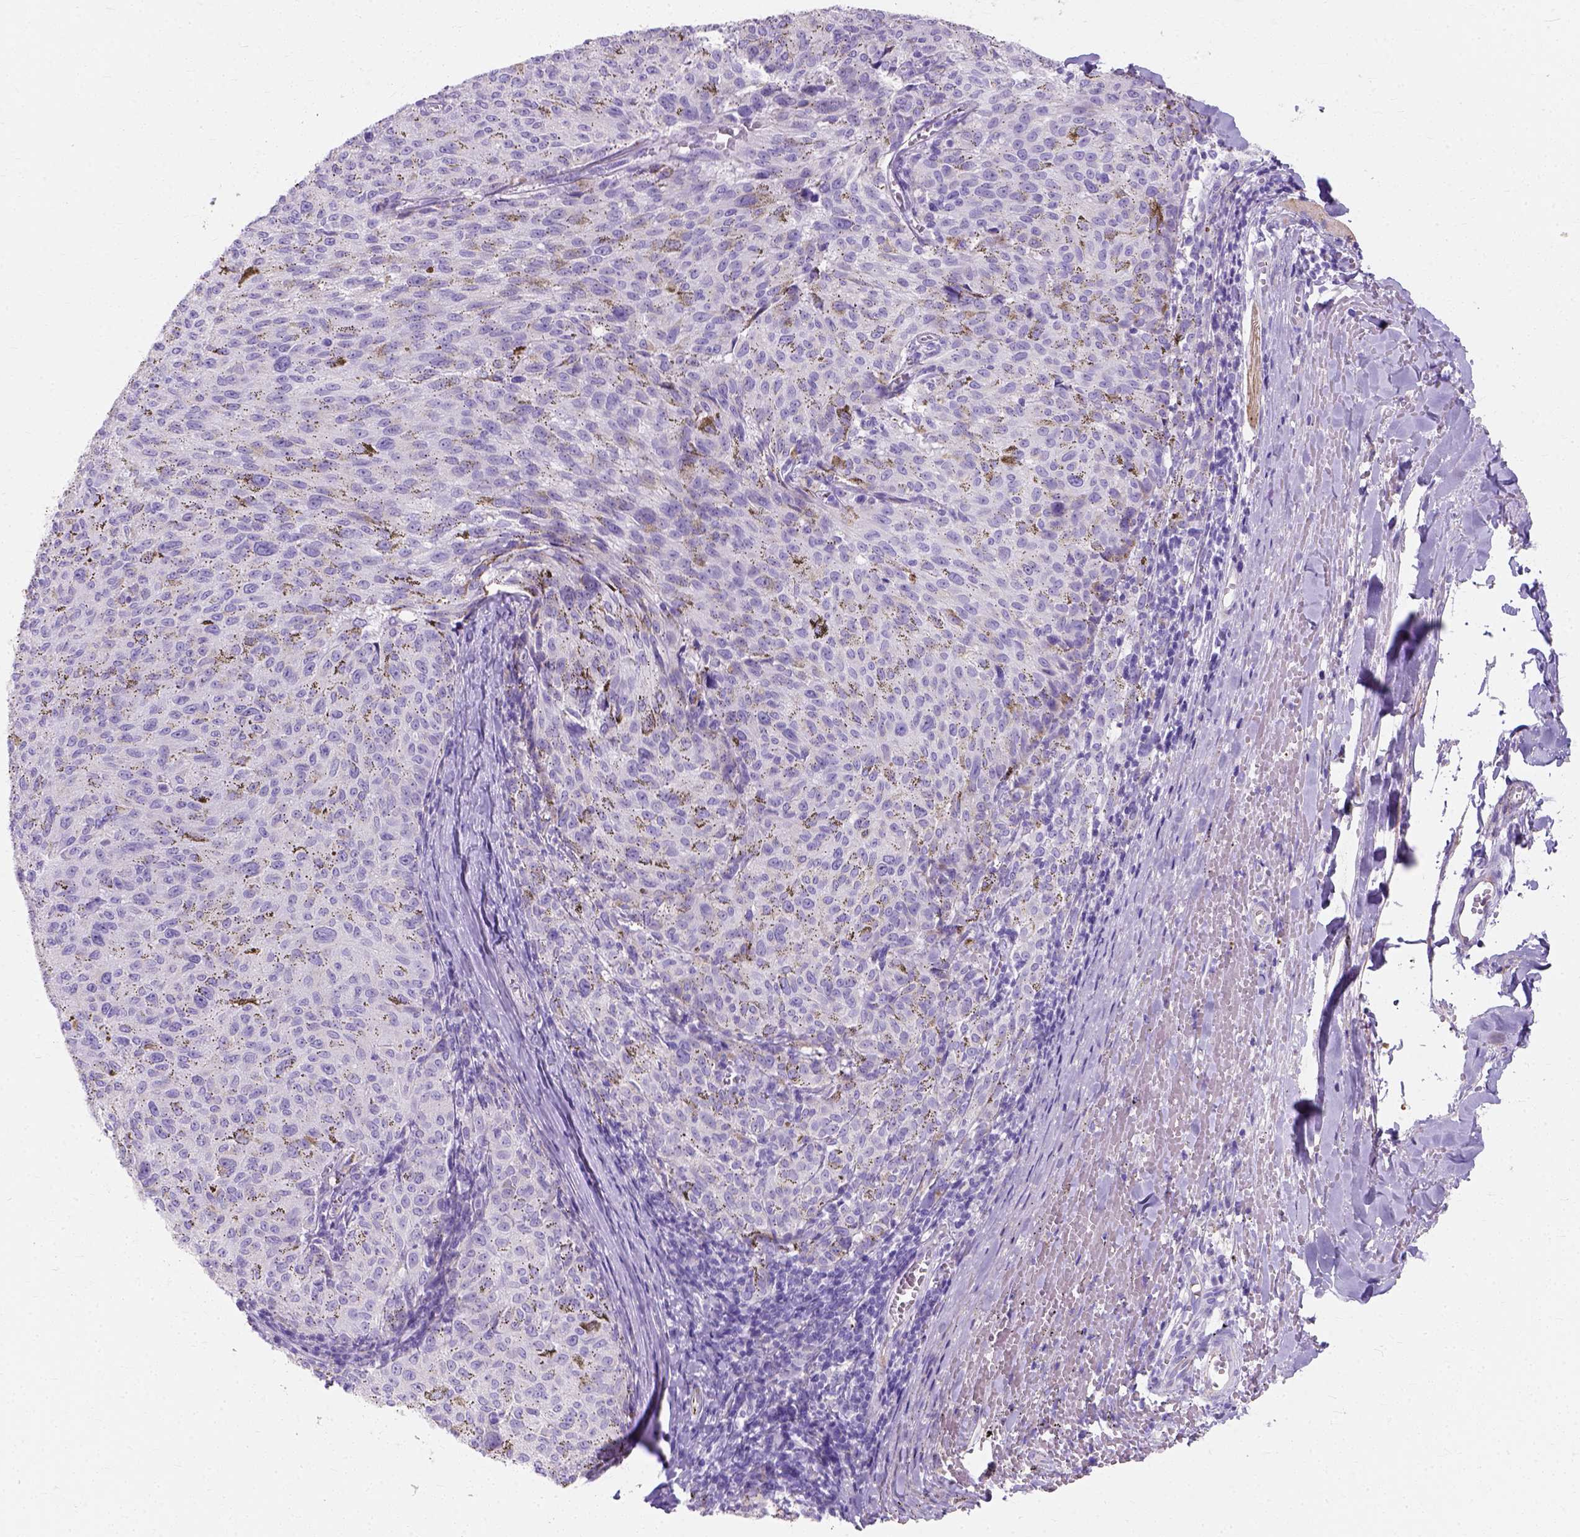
{"staining": {"intensity": "negative", "quantity": "none", "location": "none"}, "tissue": "melanoma", "cell_type": "Tumor cells", "image_type": "cancer", "snomed": [{"axis": "morphology", "description": "Malignant melanoma, NOS"}, {"axis": "topography", "description": "Skin"}], "caption": "High power microscopy histopathology image of an IHC image of malignant melanoma, revealing no significant staining in tumor cells.", "gene": "MYH15", "patient": {"sex": "female", "age": 72}}